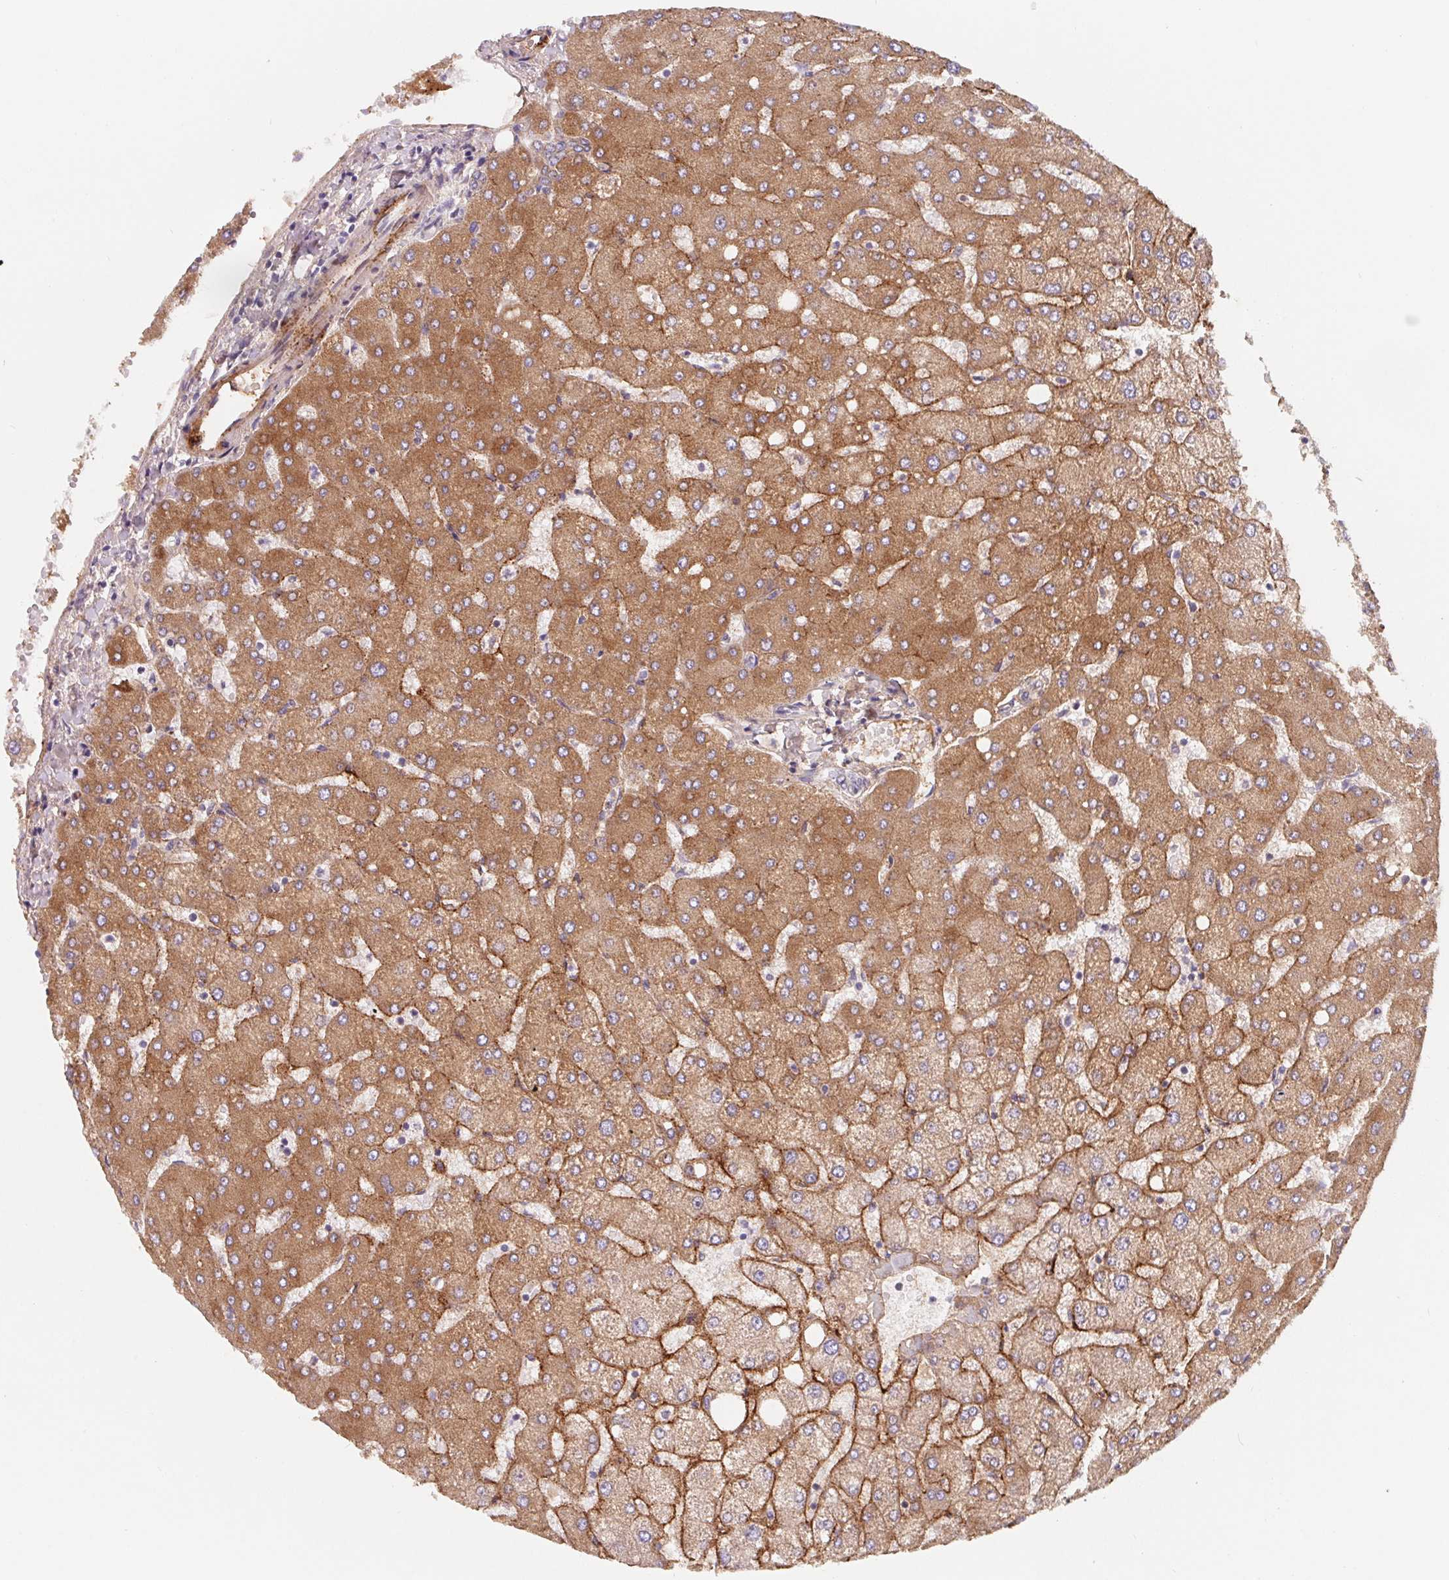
{"staining": {"intensity": "negative", "quantity": "none", "location": "none"}, "tissue": "liver", "cell_type": "Cholangiocytes", "image_type": "normal", "snomed": [{"axis": "morphology", "description": "Normal tissue, NOS"}, {"axis": "topography", "description": "Liver"}], "caption": "DAB immunohistochemical staining of benign liver exhibits no significant expression in cholangiocytes. Nuclei are stained in blue.", "gene": "LPA", "patient": {"sex": "female", "age": 54}}